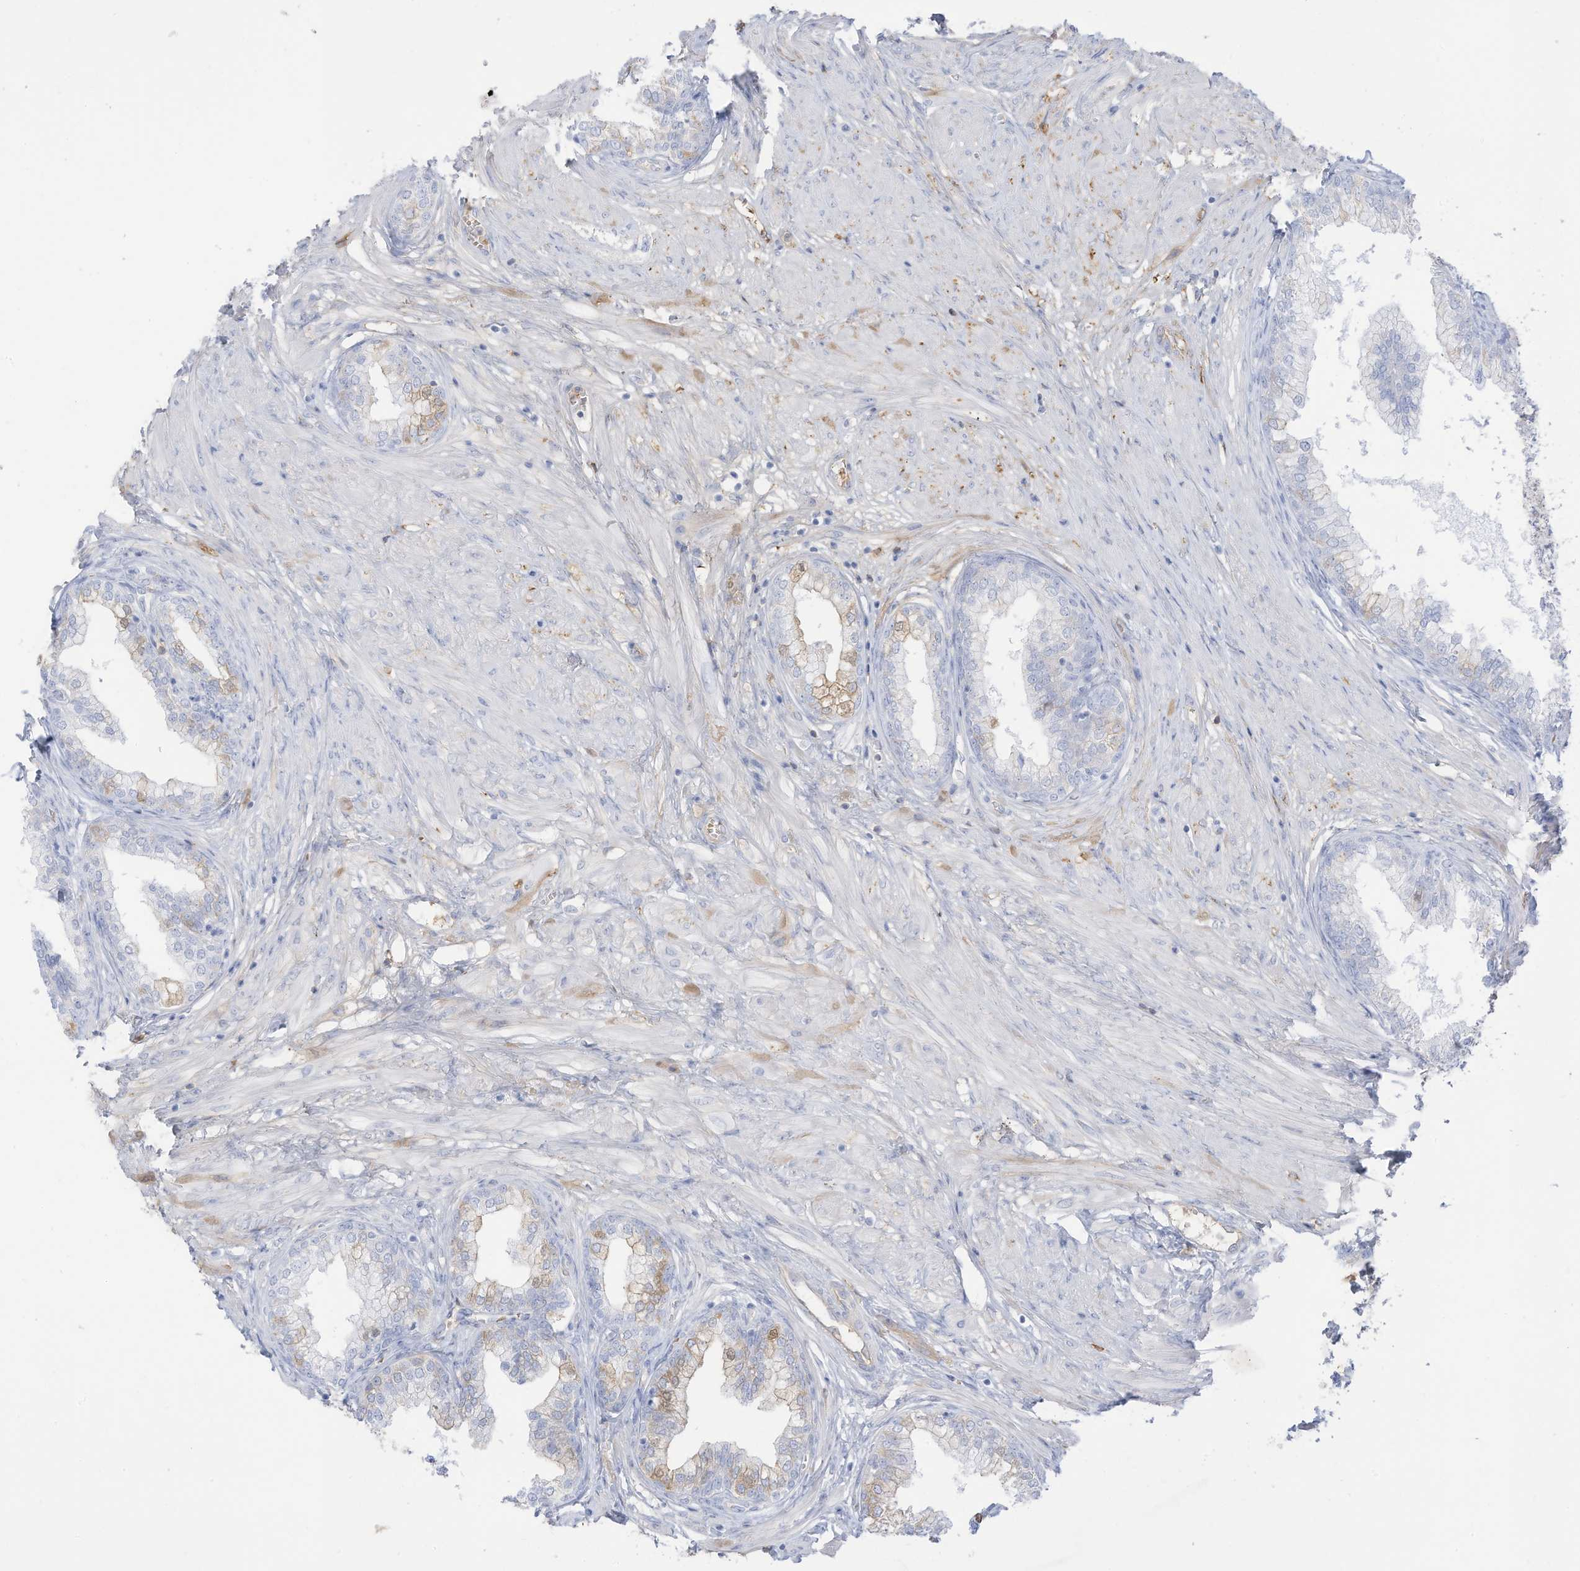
{"staining": {"intensity": "weak", "quantity": "<25%", "location": "cytoplasmic/membranous"}, "tissue": "prostate", "cell_type": "Glandular cells", "image_type": "normal", "snomed": [{"axis": "morphology", "description": "Normal tissue, NOS"}, {"axis": "morphology", "description": "Urothelial carcinoma, Low grade"}, {"axis": "topography", "description": "Urinary bladder"}, {"axis": "topography", "description": "Prostate"}], "caption": "Immunohistochemical staining of benign prostate shows no significant positivity in glandular cells. The staining was performed using DAB (3,3'-diaminobenzidine) to visualize the protein expression in brown, while the nuclei were stained in blue with hematoxylin (Magnification: 20x).", "gene": "HSD17B13", "patient": {"sex": "male", "age": 60}}